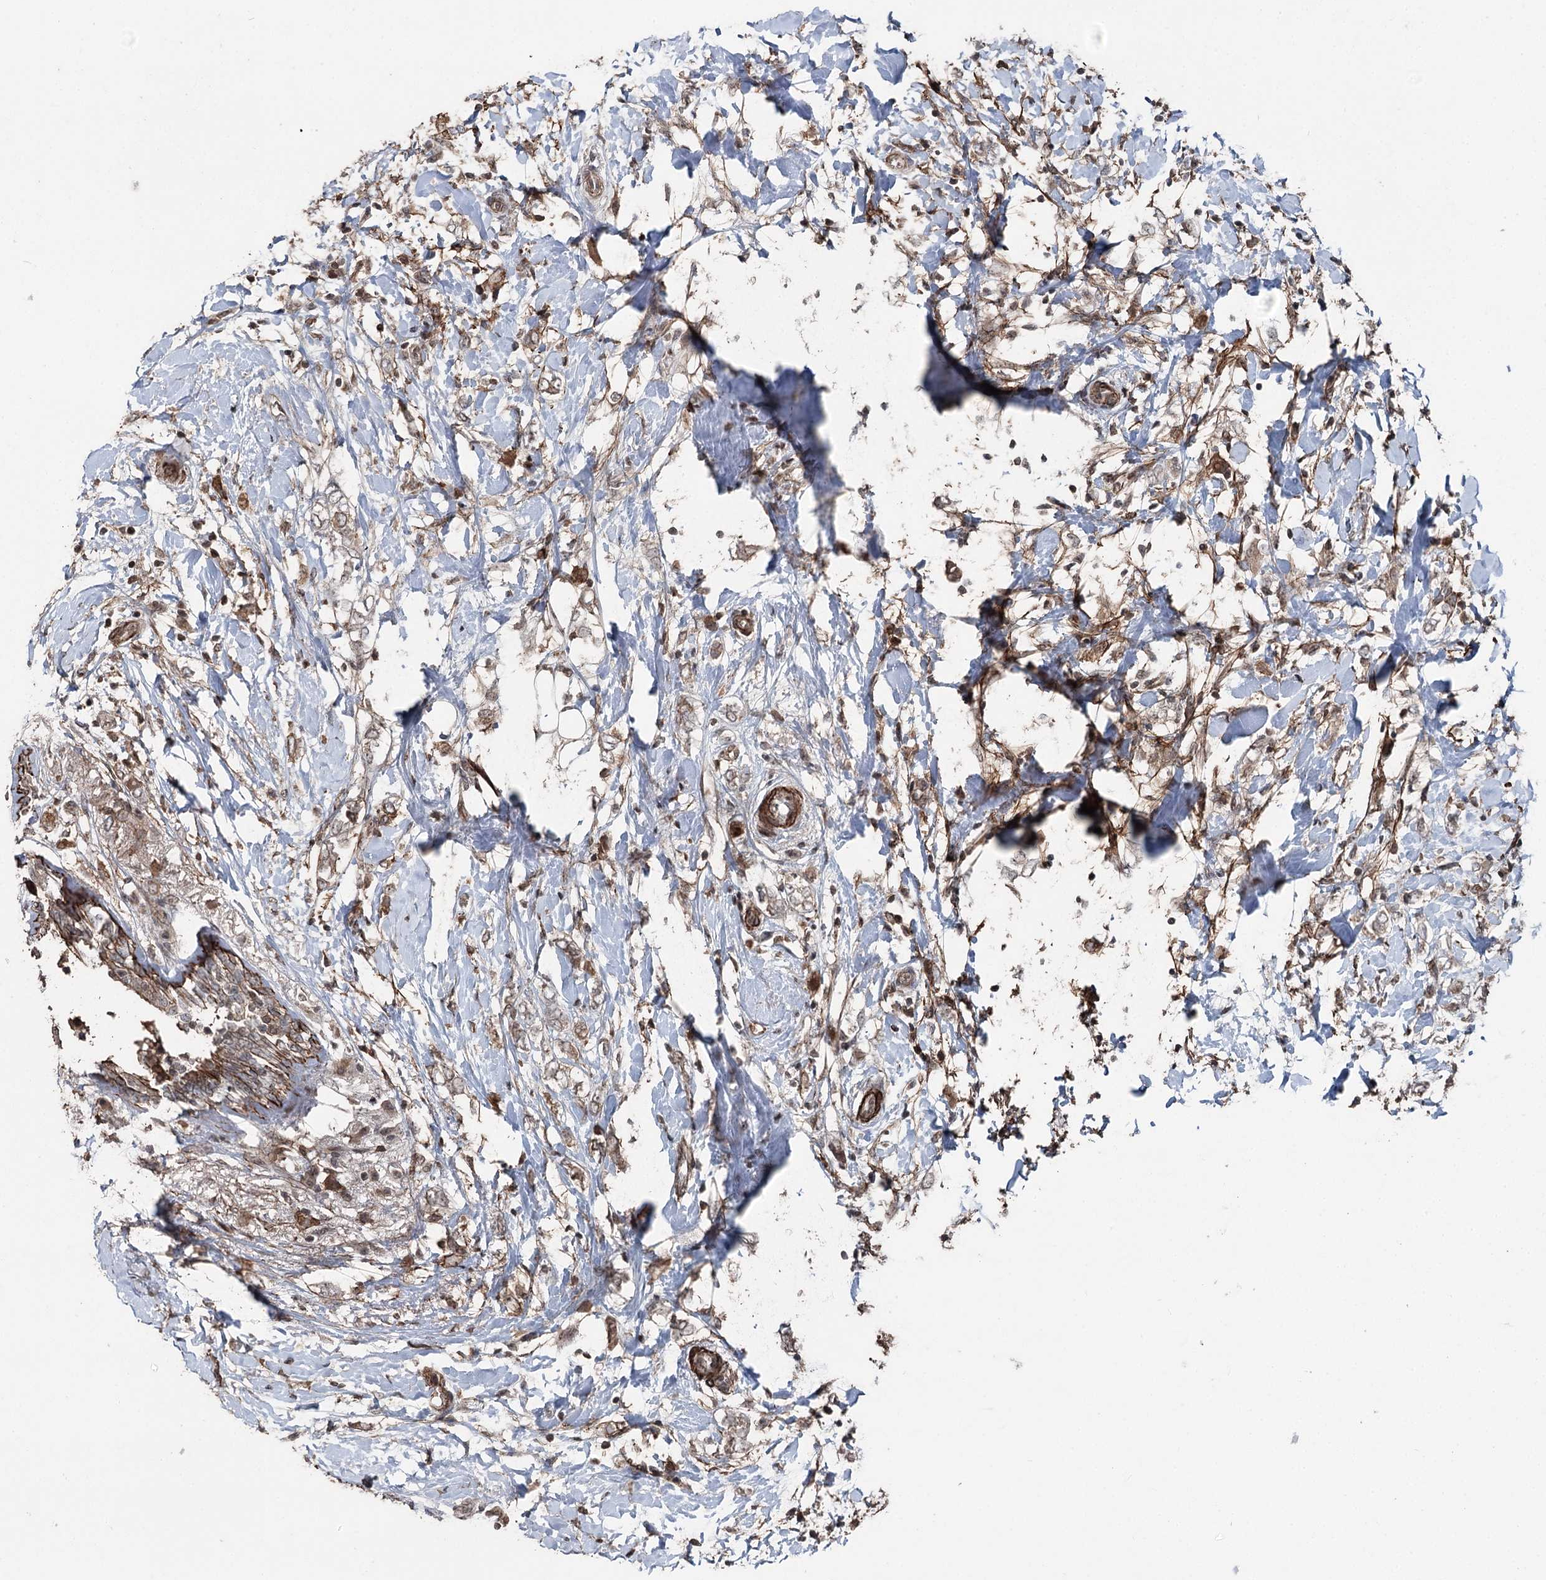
{"staining": {"intensity": "weak", "quantity": "25%-75%", "location": "cytoplasmic/membranous"}, "tissue": "breast cancer", "cell_type": "Tumor cells", "image_type": "cancer", "snomed": [{"axis": "morphology", "description": "Normal tissue, NOS"}, {"axis": "morphology", "description": "Lobular carcinoma"}, {"axis": "topography", "description": "Breast"}], "caption": "A low amount of weak cytoplasmic/membranous expression is appreciated in about 25%-75% of tumor cells in breast lobular carcinoma tissue. The protein is stained brown, and the nuclei are stained in blue (DAB IHC with brightfield microscopy, high magnification).", "gene": "CCDC82", "patient": {"sex": "female", "age": 47}}